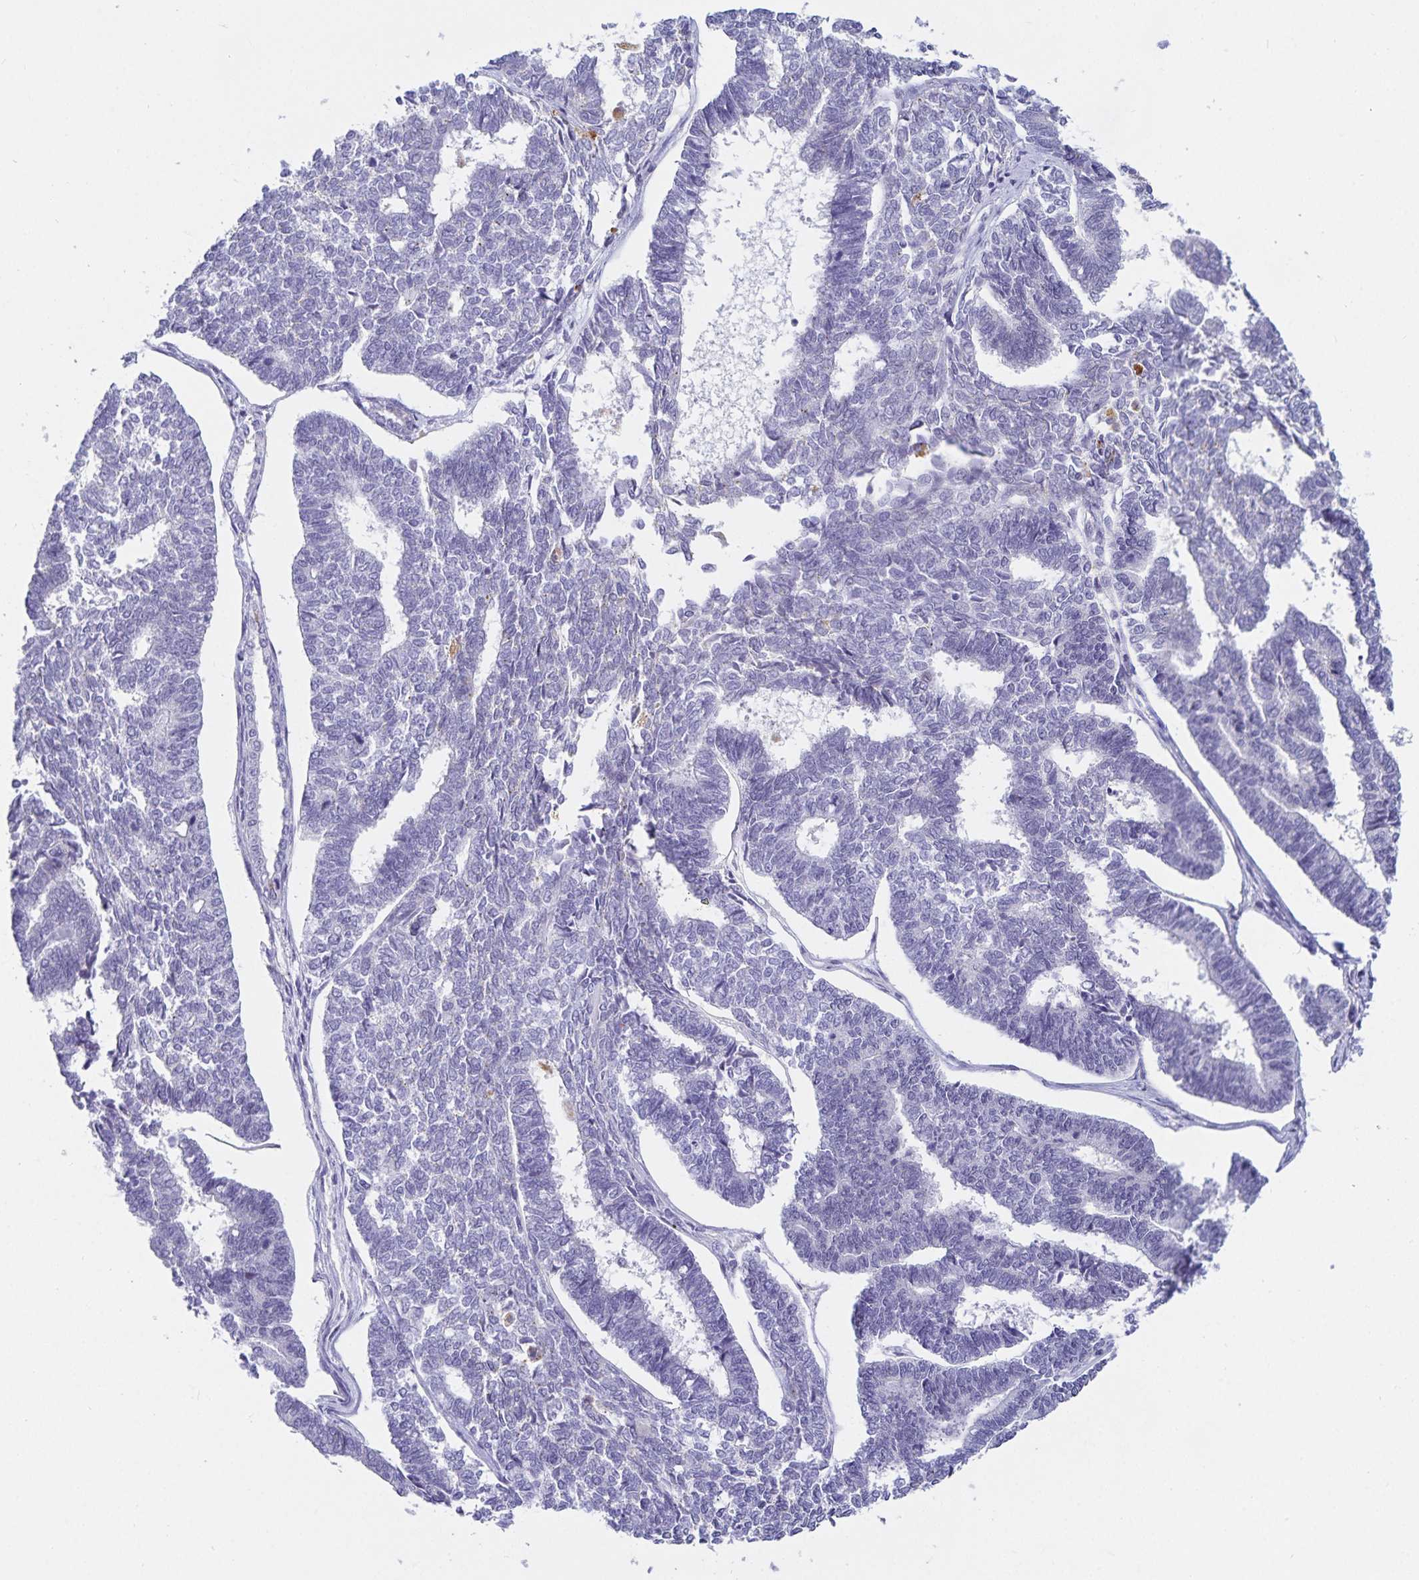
{"staining": {"intensity": "negative", "quantity": "none", "location": "none"}, "tissue": "endometrial cancer", "cell_type": "Tumor cells", "image_type": "cancer", "snomed": [{"axis": "morphology", "description": "Adenocarcinoma, NOS"}, {"axis": "topography", "description": "Endometrium"}], "caption": "Endometrial cancer was stained to show a protein in brown. There is no significant staining in tumor cells. (DAB (3,3'-diaminobenzidine) IHC with hematoxylin counter stain).", "gene": "KBTBD13", "patient": {"sex": "female", "age": 70}}